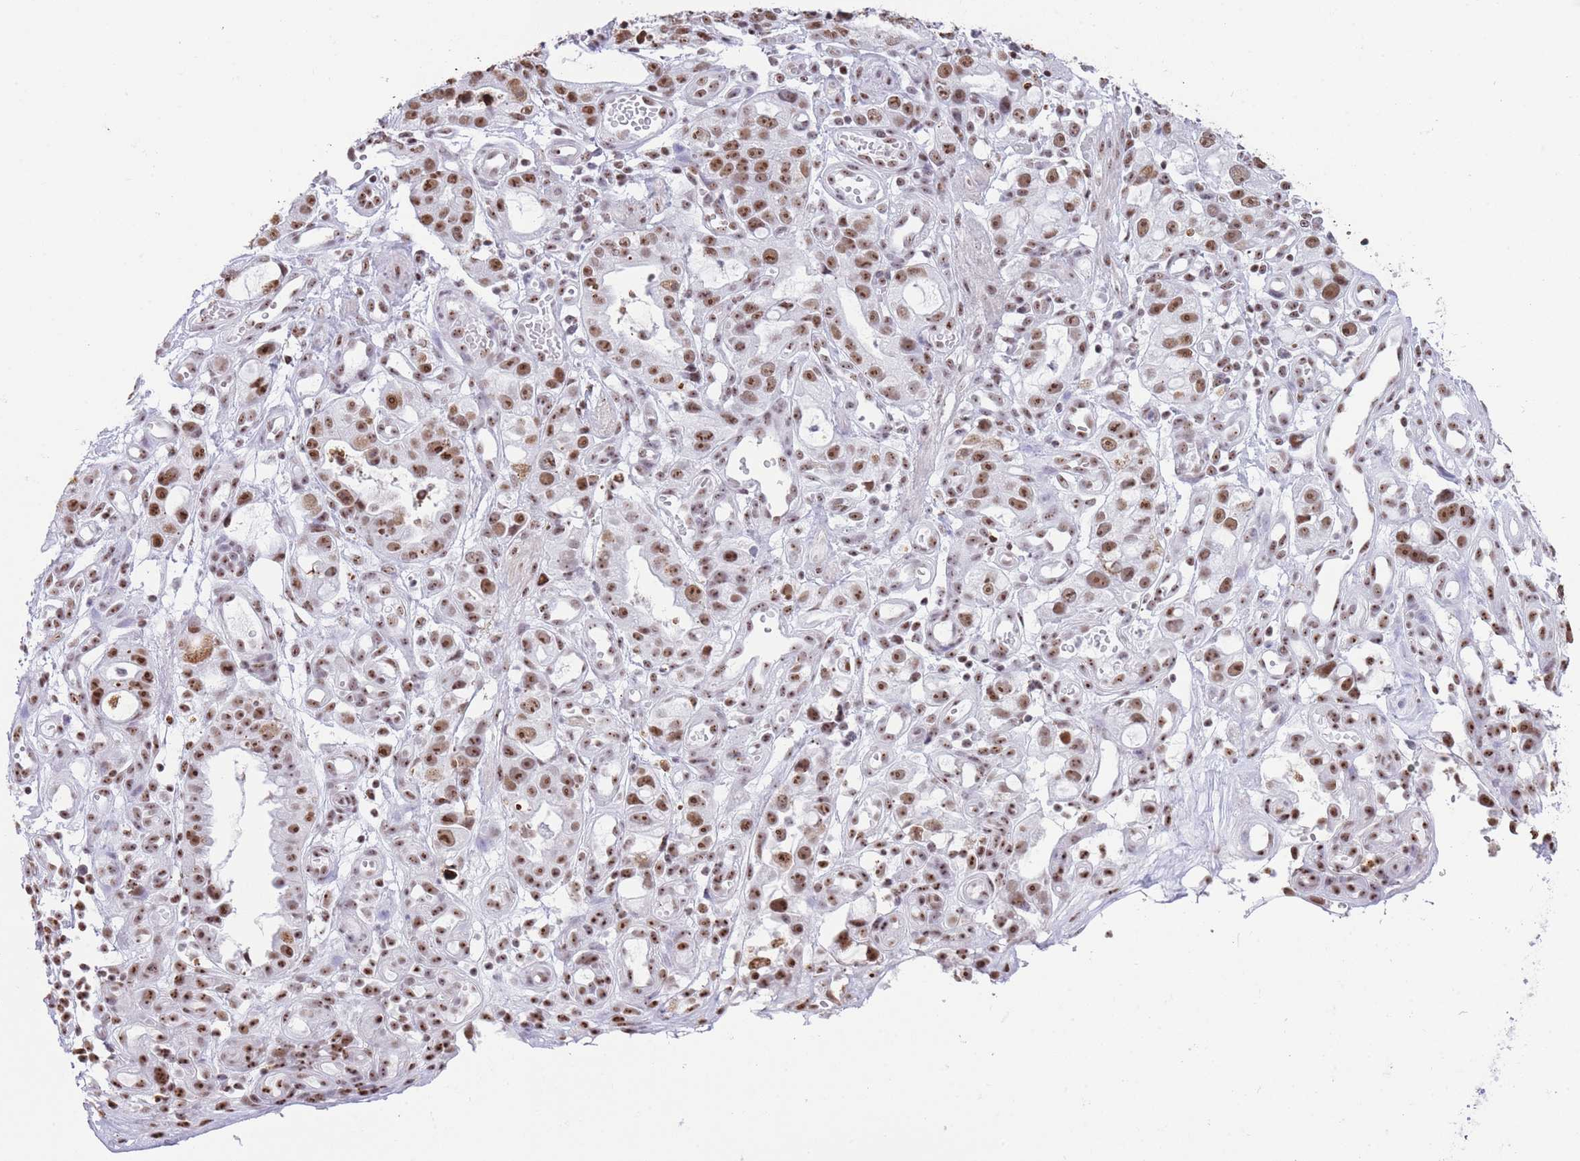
{"staining": {"intensity": "moderate", "quantity": ">75%", "location": "nuclear"}, "tissue": "stomach cancer", "cell_type": "Tumor cells", "image_type": "cancer", "snomed": [{"axis": "morphology", "description": "Adenocarcinoma, NOS"}, {"axis": "topography", "description": "Stomach"}], "caption": "This photomicrograph reveals adenocarcinoma (stomach) stained with IHC to label a protein in brown. The nuclear of tumor cells show moderate positivity for the protein. Nuclei are counter-stained blue.", "gene": "EVC2", "patient": {"sex": "male", "age": 55}}